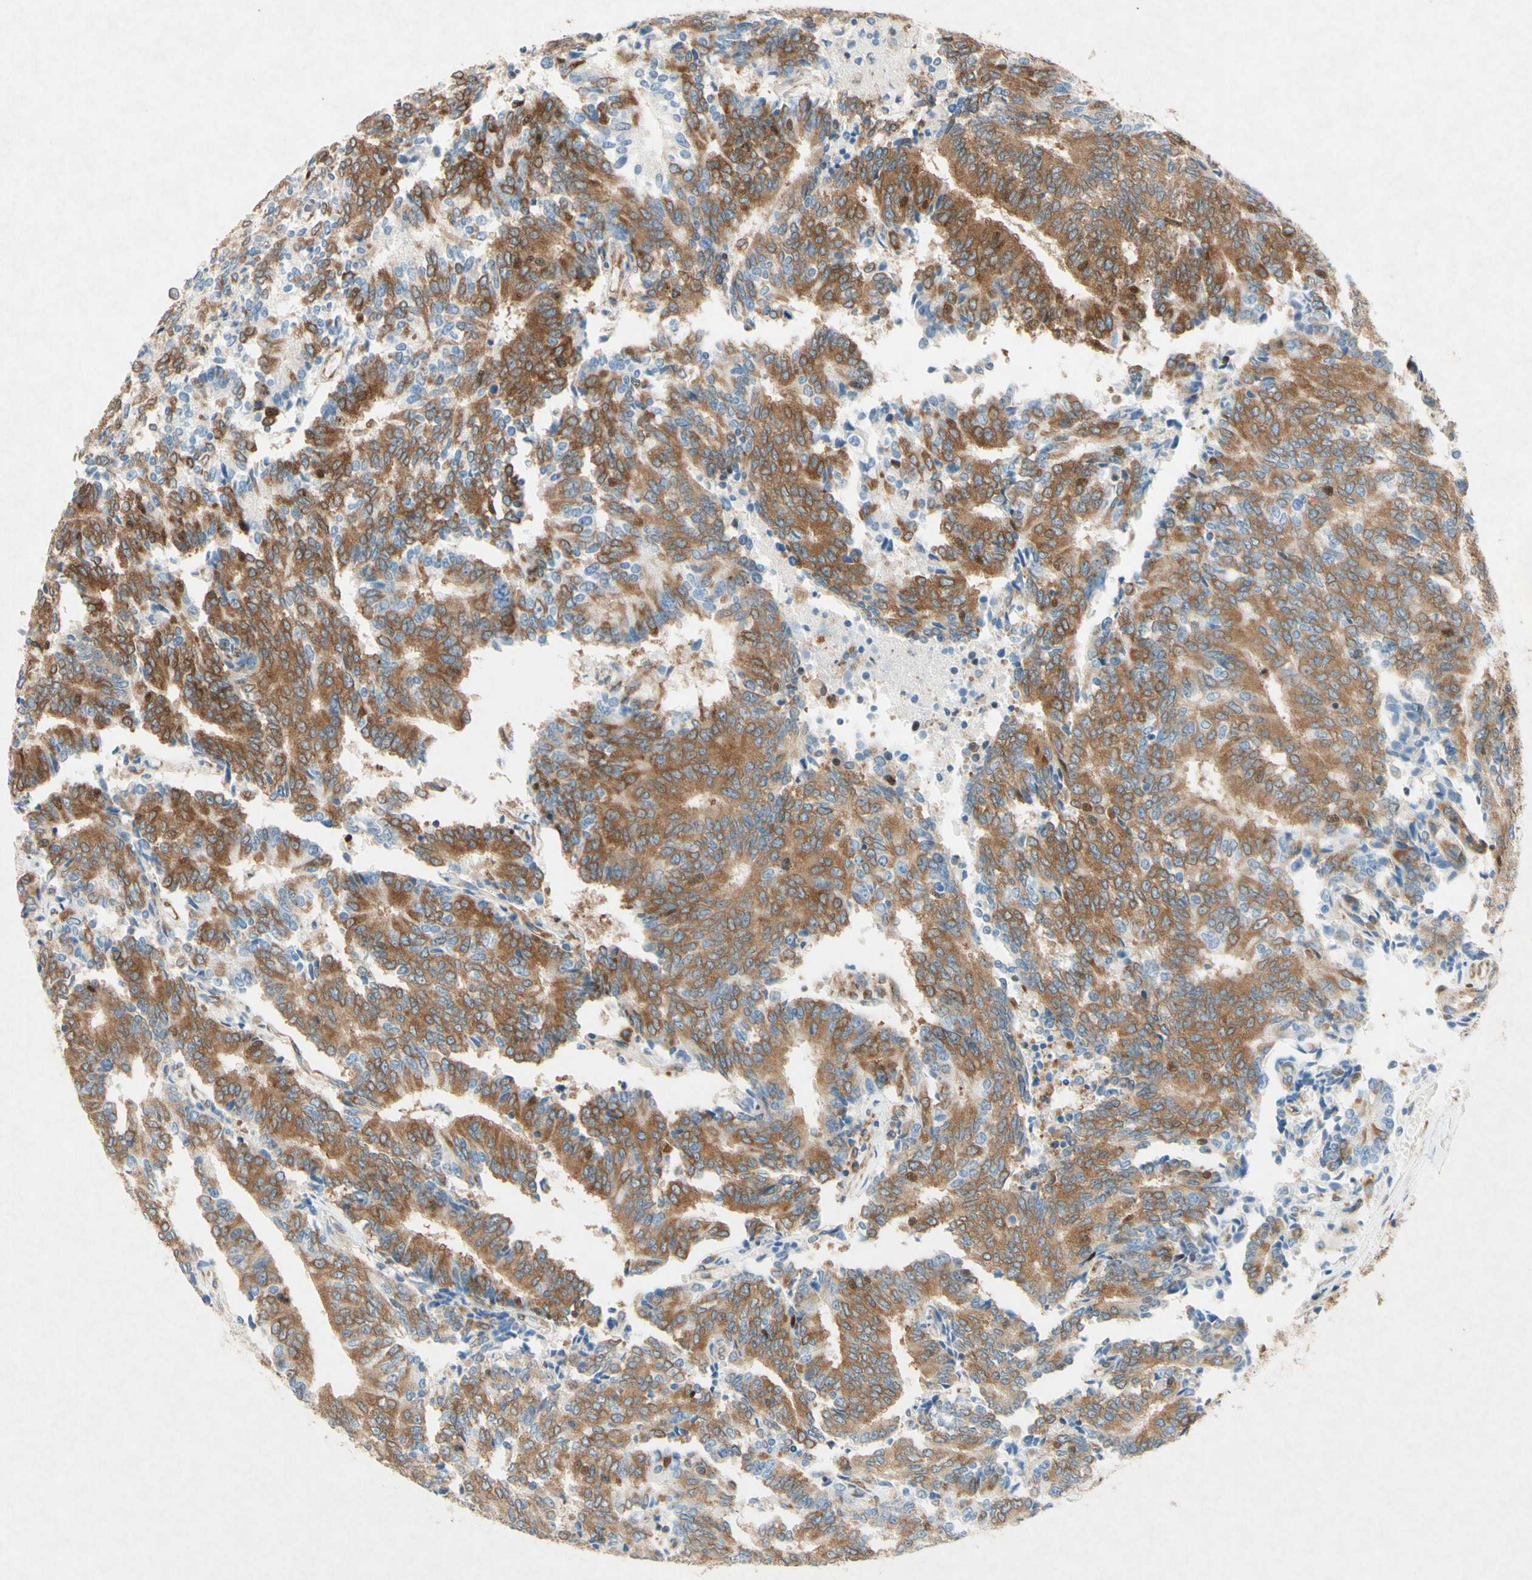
{"staining": {"intensity": "moderate", "quantity": ">75%", "location": "cytoplasmic/membranous"}, "tissue": "prostate cancer", "cell_type": "Tumor cells", "image_type": "cancer", "snomed": [{"axis": "morphology", "description": "Normal tissue, NOS"}, {"axis": "morphology", "description": "Adenocarcinoma, High grade"}, {"axis": "topography", "description": "Prostate"}, {"axis": "topography", "description": "Seminal veicle"}], "caption": "A medium amount of moderate cytoplasmic/membranous expression is appreciated in approximately >75% of tumor cells in prostate cancer tissue.", "gene": "PABPC1", "patient": {"sex": "male", "age": 55}}